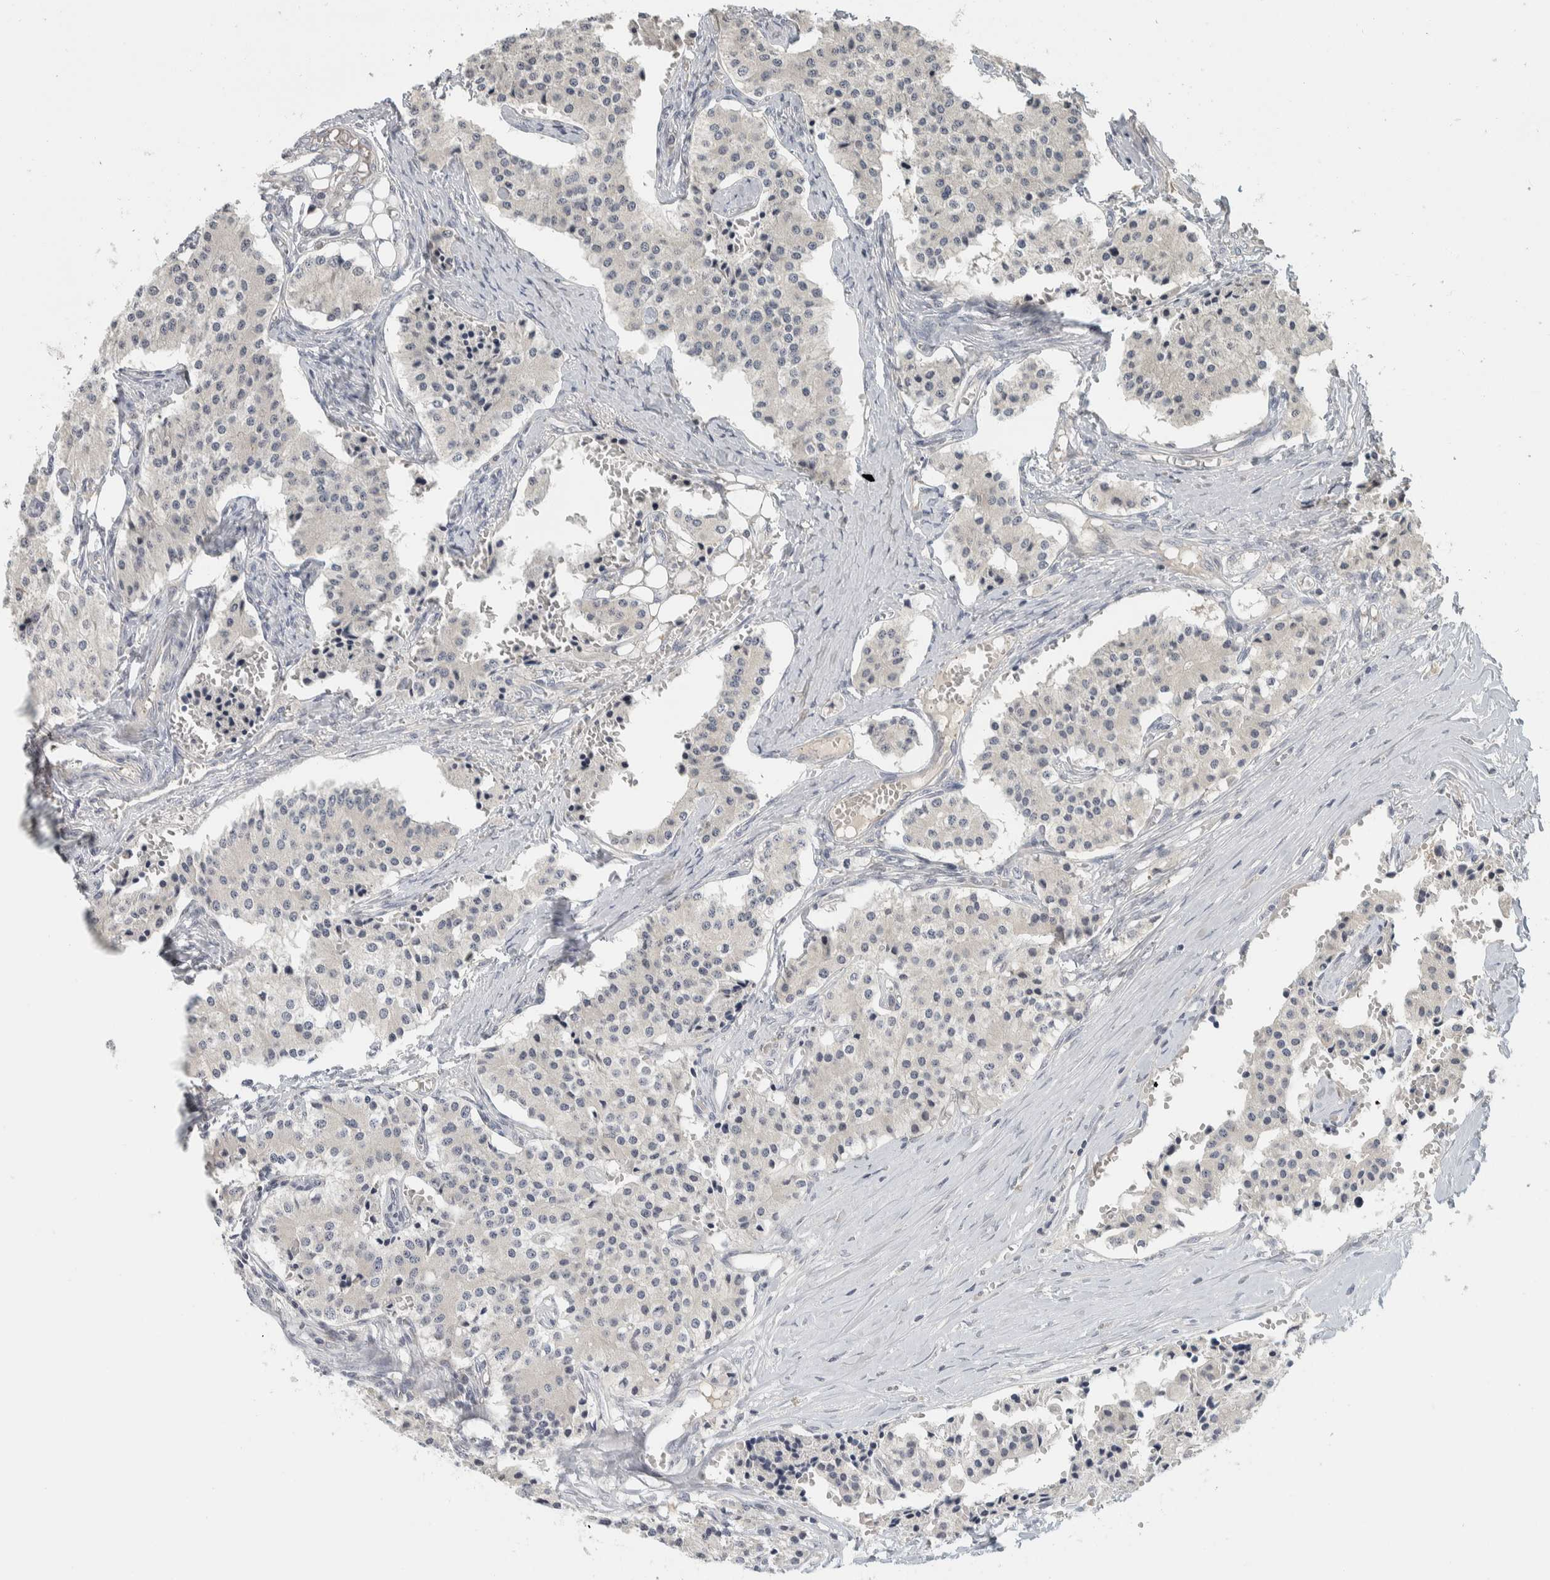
{"staining": {"intensity": "negative", "quantity": "none", "location": "none"}, "tissue": "carcinoid", "cell_type": "Tumor cells", "image_type": "cancer", "snomed": [{"axis": "morphology", "description": "Carcinoid, malignant, NOS"}, {"axis": "topography", "description": "Colon"}], "caption": "Human malignant carcinoid stained for a protein using immunohistochemistry (IHC) exhibits no staining in tumor cells.", "gene": "AFP", "patient": {"sex": "female", "age": 52}}